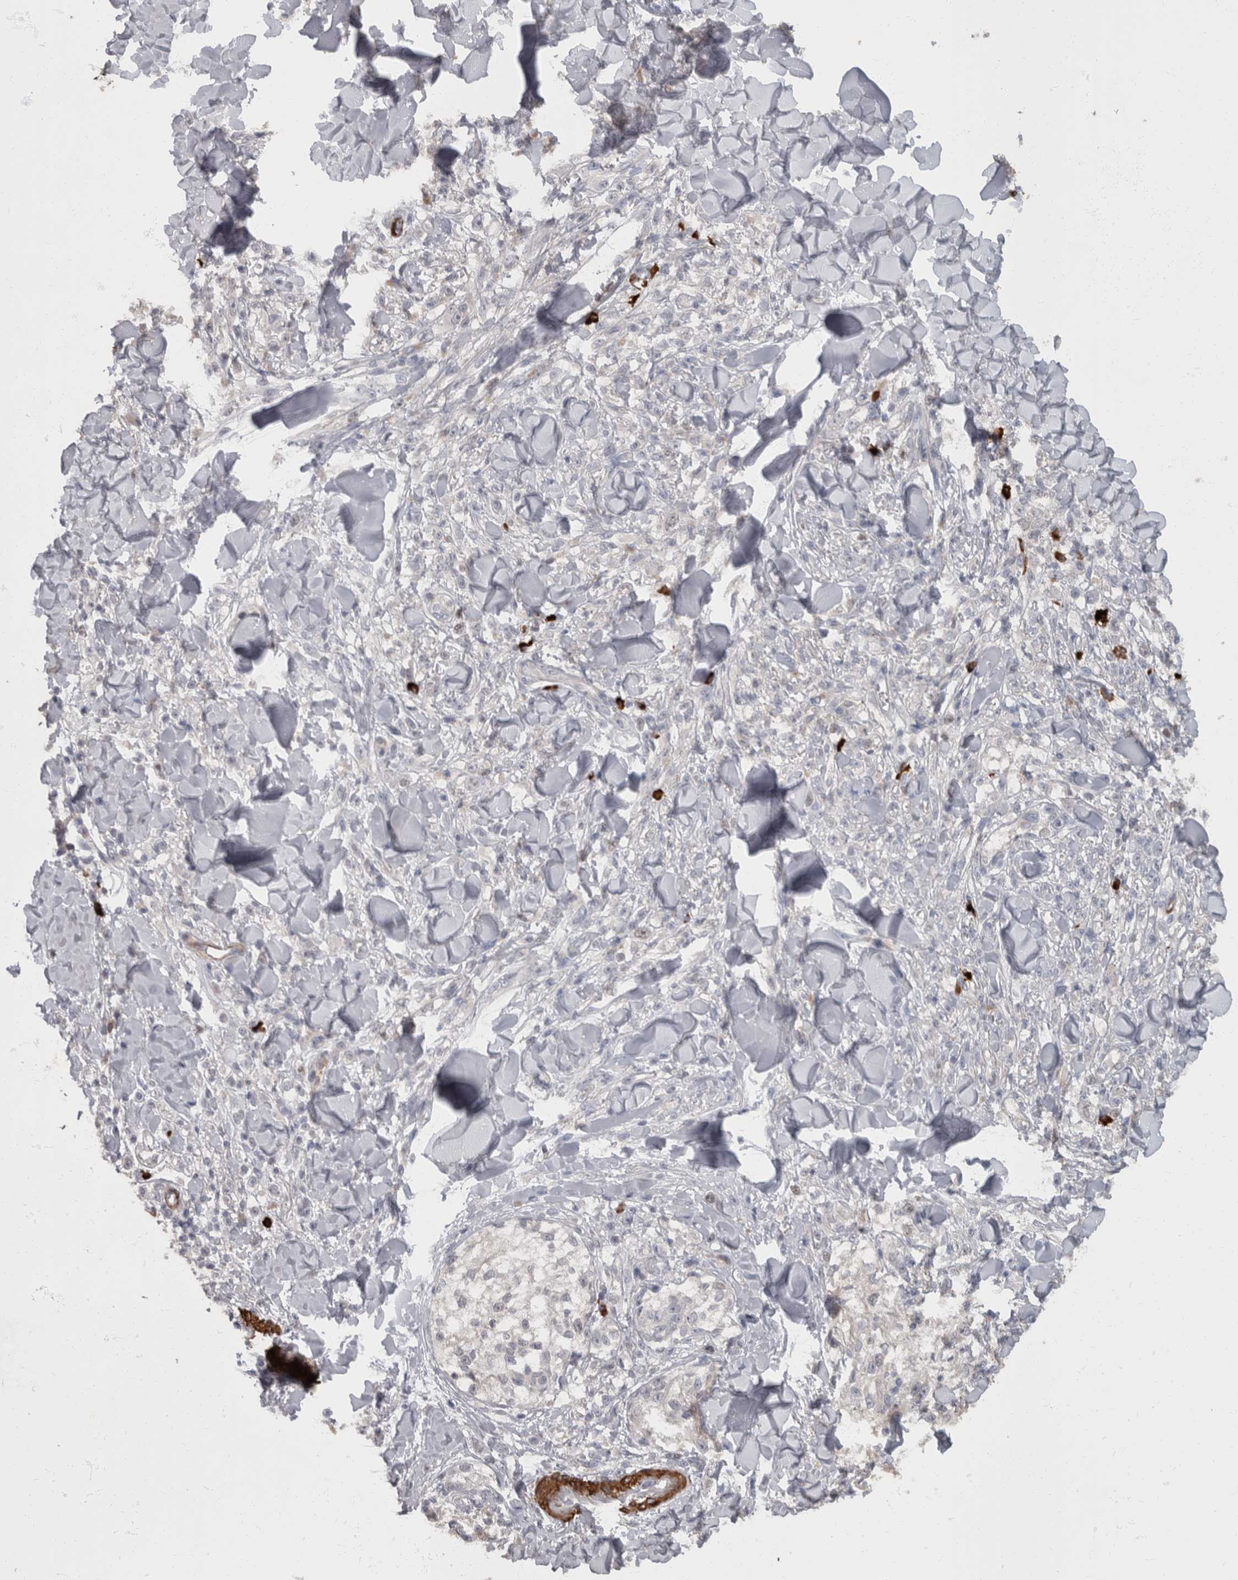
{"staining": {"intensity": "negative", "quantity": "none", "location": "none"}, "tissue": "melanoma", "cell_type": "Tumor cells", "image_type": "cancer", "snomed": [{"axis": "morphology", "description": "Malignant melanoma, NOS"}, {"axis": "topography", "description": "Skin of head"}], "caption": "A photomicrograph of human melanoma is negative for staining in tumor cells. Brightfield microscopy of immunohistochemistry stained with DAB (brown) and hematoxylin (blue), captured at high magnification.", "gene": "MASTL", "patient": {"sex": "male", "age": 83}}